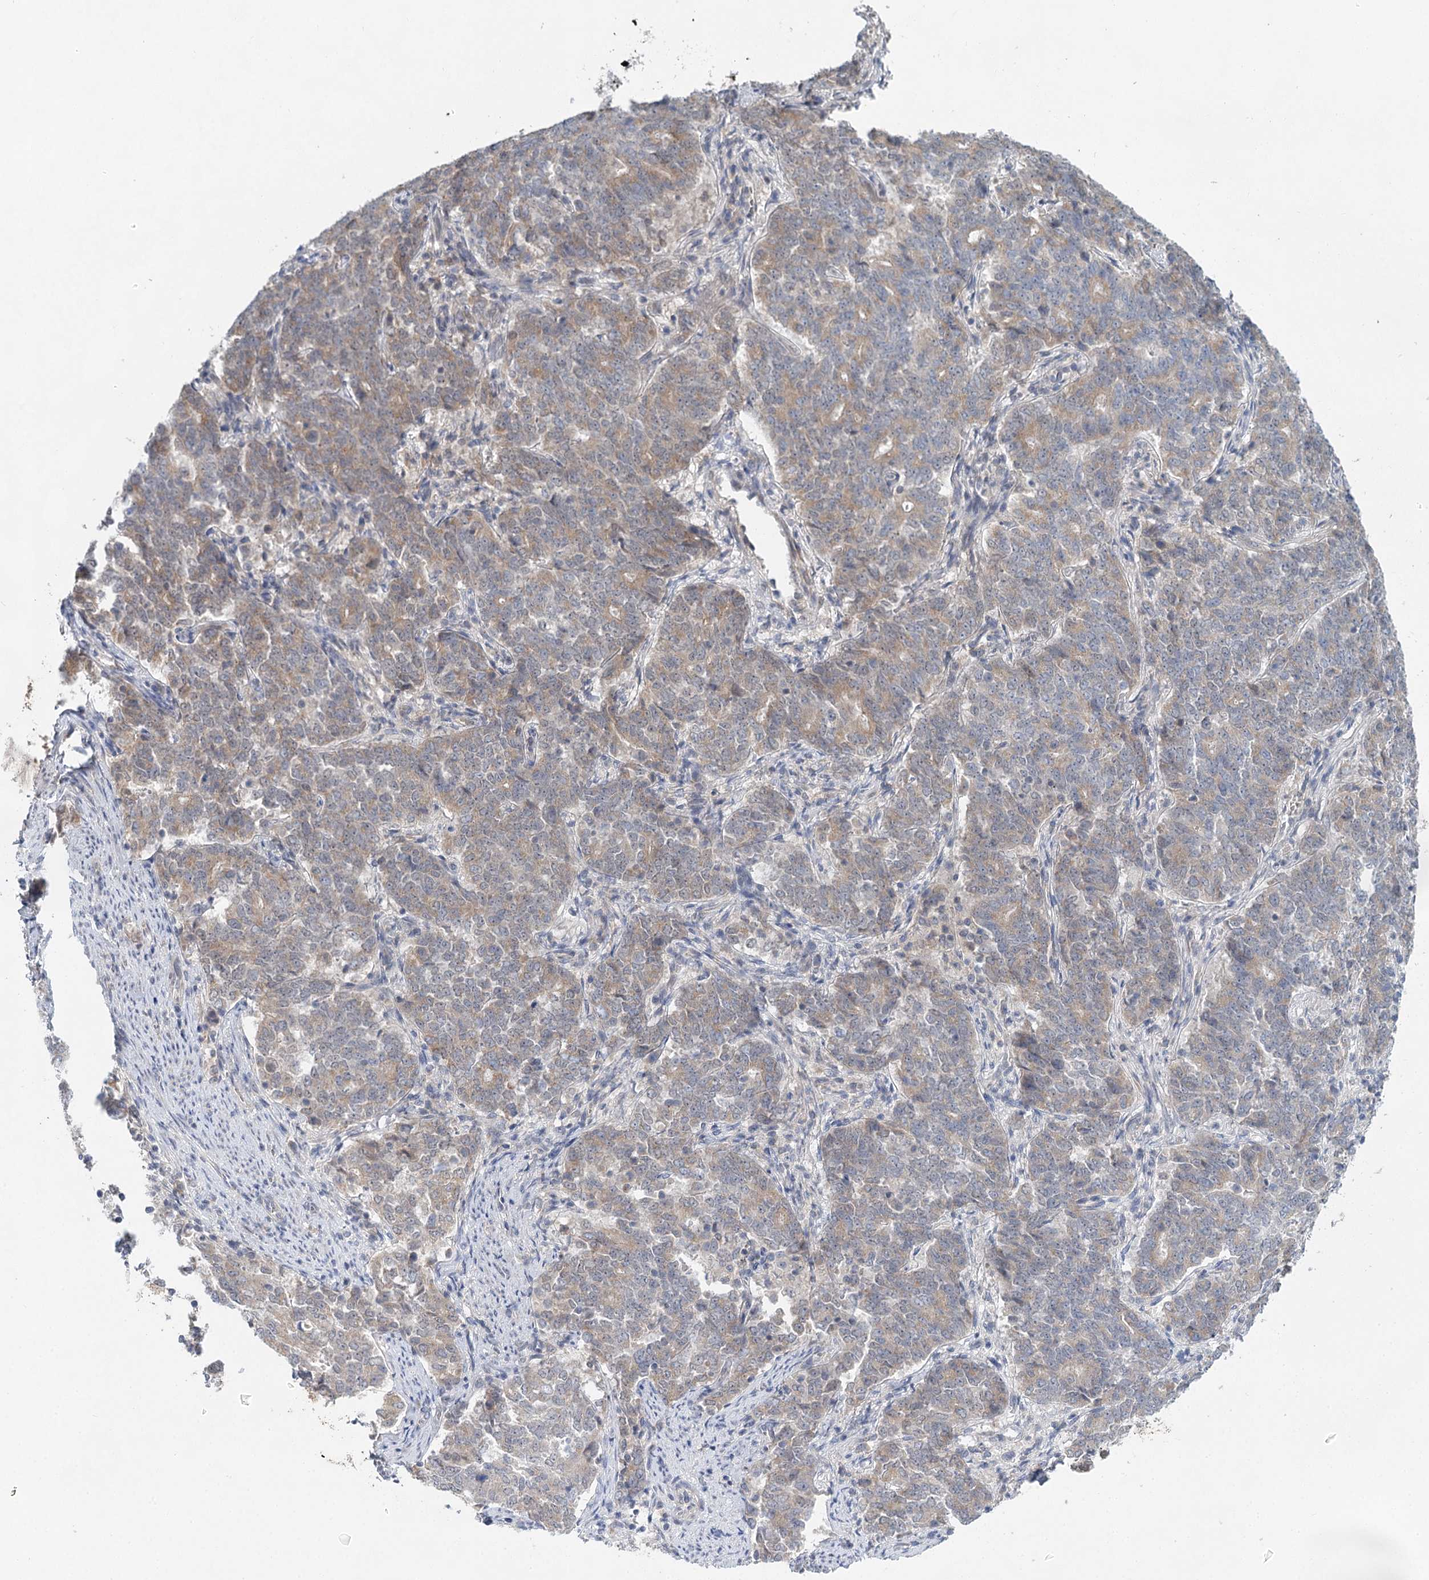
{"staining": {"intensity": "weak", "quantity": ">75%", "location": "cytoplasmic/membranous"}, "tissue": "endometrial cancer", "cell_type": "Tumor cells", "image_type": "cancer", "snomed": [{"axis": "morphology", "description": "Adenocarcinoma, NOS"}, {"axis": "topography", "description": "Endometrium"}], "caption": "Tumor cells show low levels of weak cytoplasmic/membranous expression in about >75% of cells in human endometrial adenocarcinoma.", "gene": "BLTP1", "patient": {"sex": "female", "age": 80}}